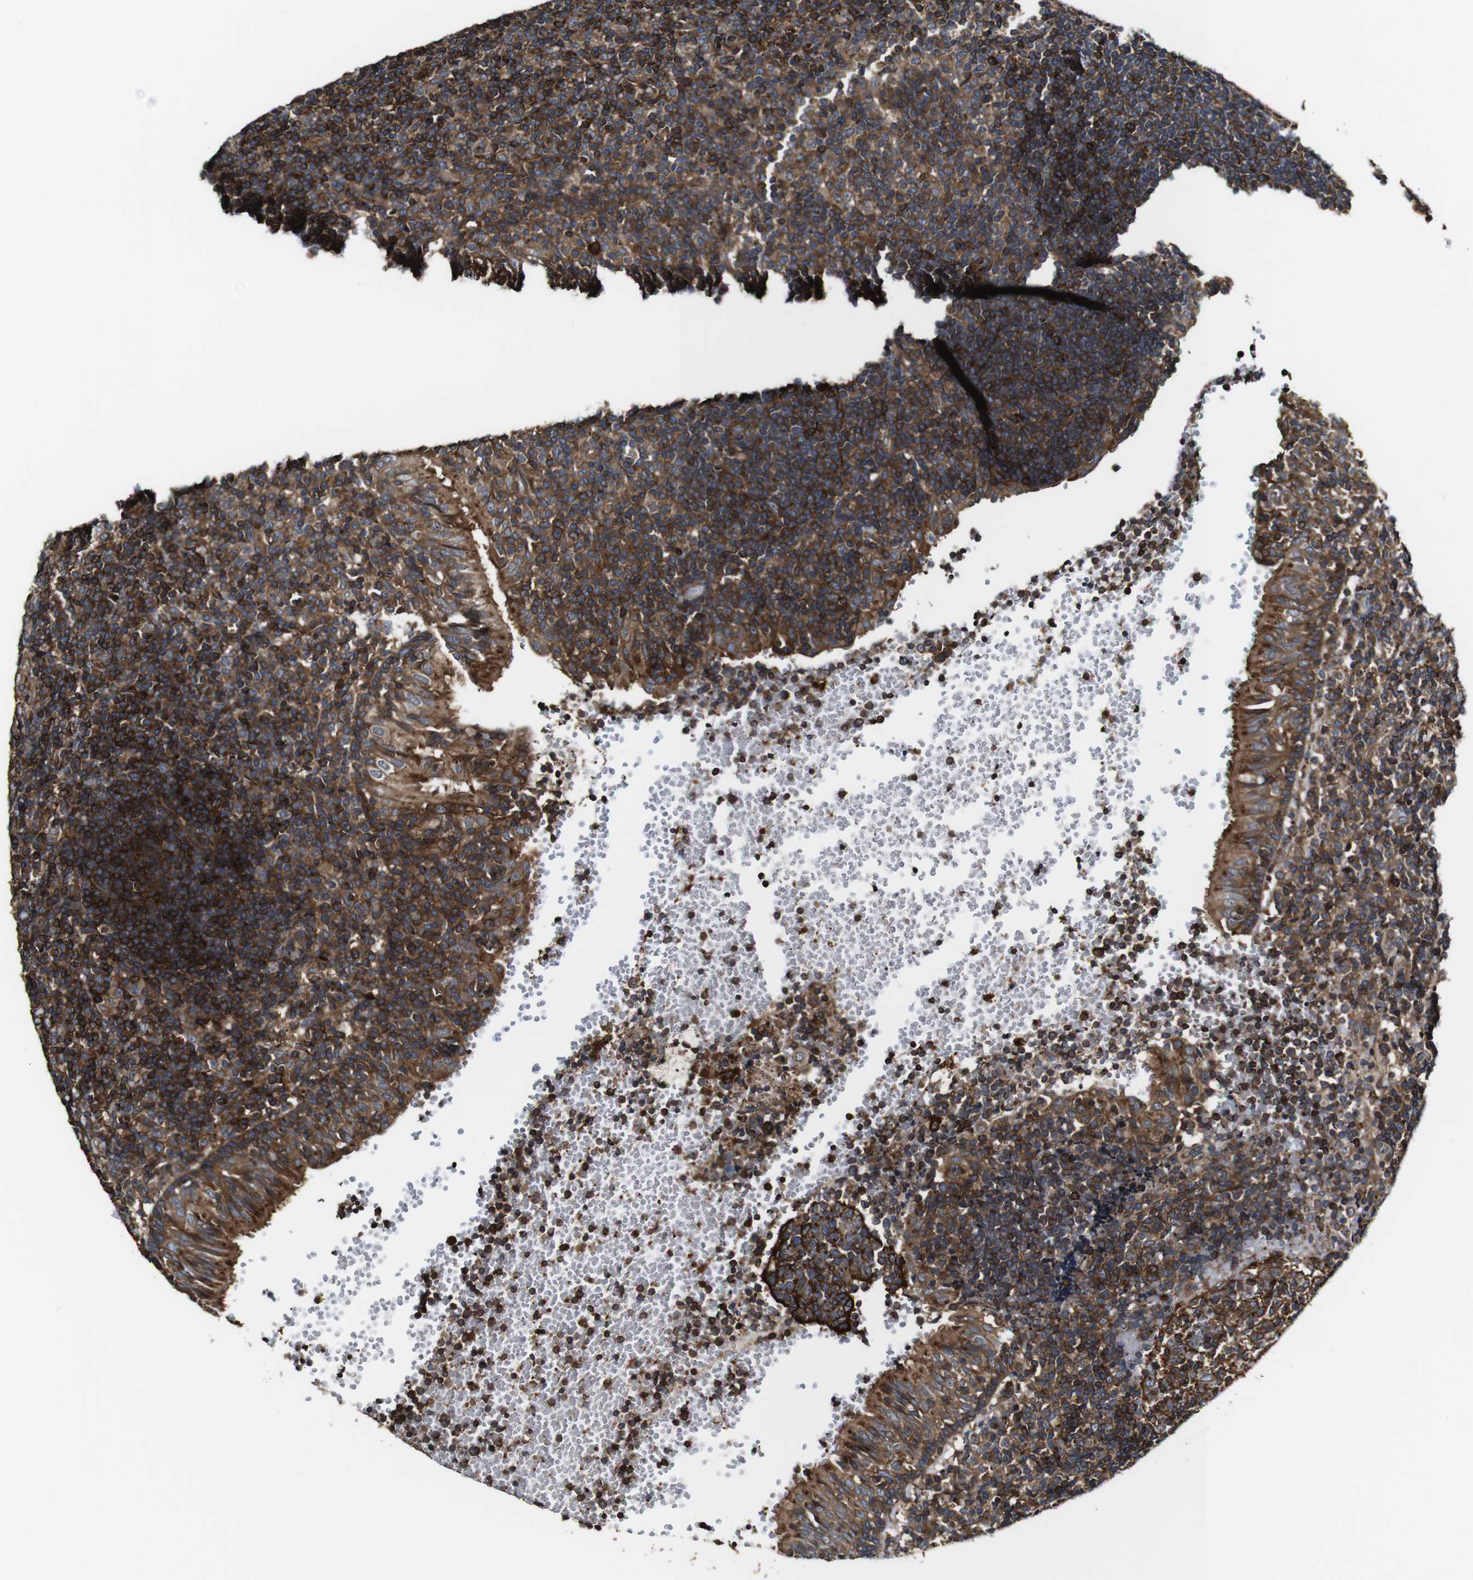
{"staining": {"intensity": "strong", "quantity": ">75%", "location": "cytoplasmic/membranous"}, "tissue": "tonsil", "cell_type": "Germinal center cells", "image_type": "normal", "snomed": [{"axis": "morphology", "description": "Normal tissue, NOS"}, {"axis": "topography", "description": "Tonsil"}], "caption": "A high amount of strong cytoplasmic/membranous expression is identified in approximately >75% of germinal center cells in normal tonsil. The staining is performed using DAB (3,3'-diaminobenzidine) brown chromogen to label protein expression. The nuclei are counter-stained blue using hematoxylin.", "gene": "TNIK", "patient": {"sex": "female", "age": 40}}